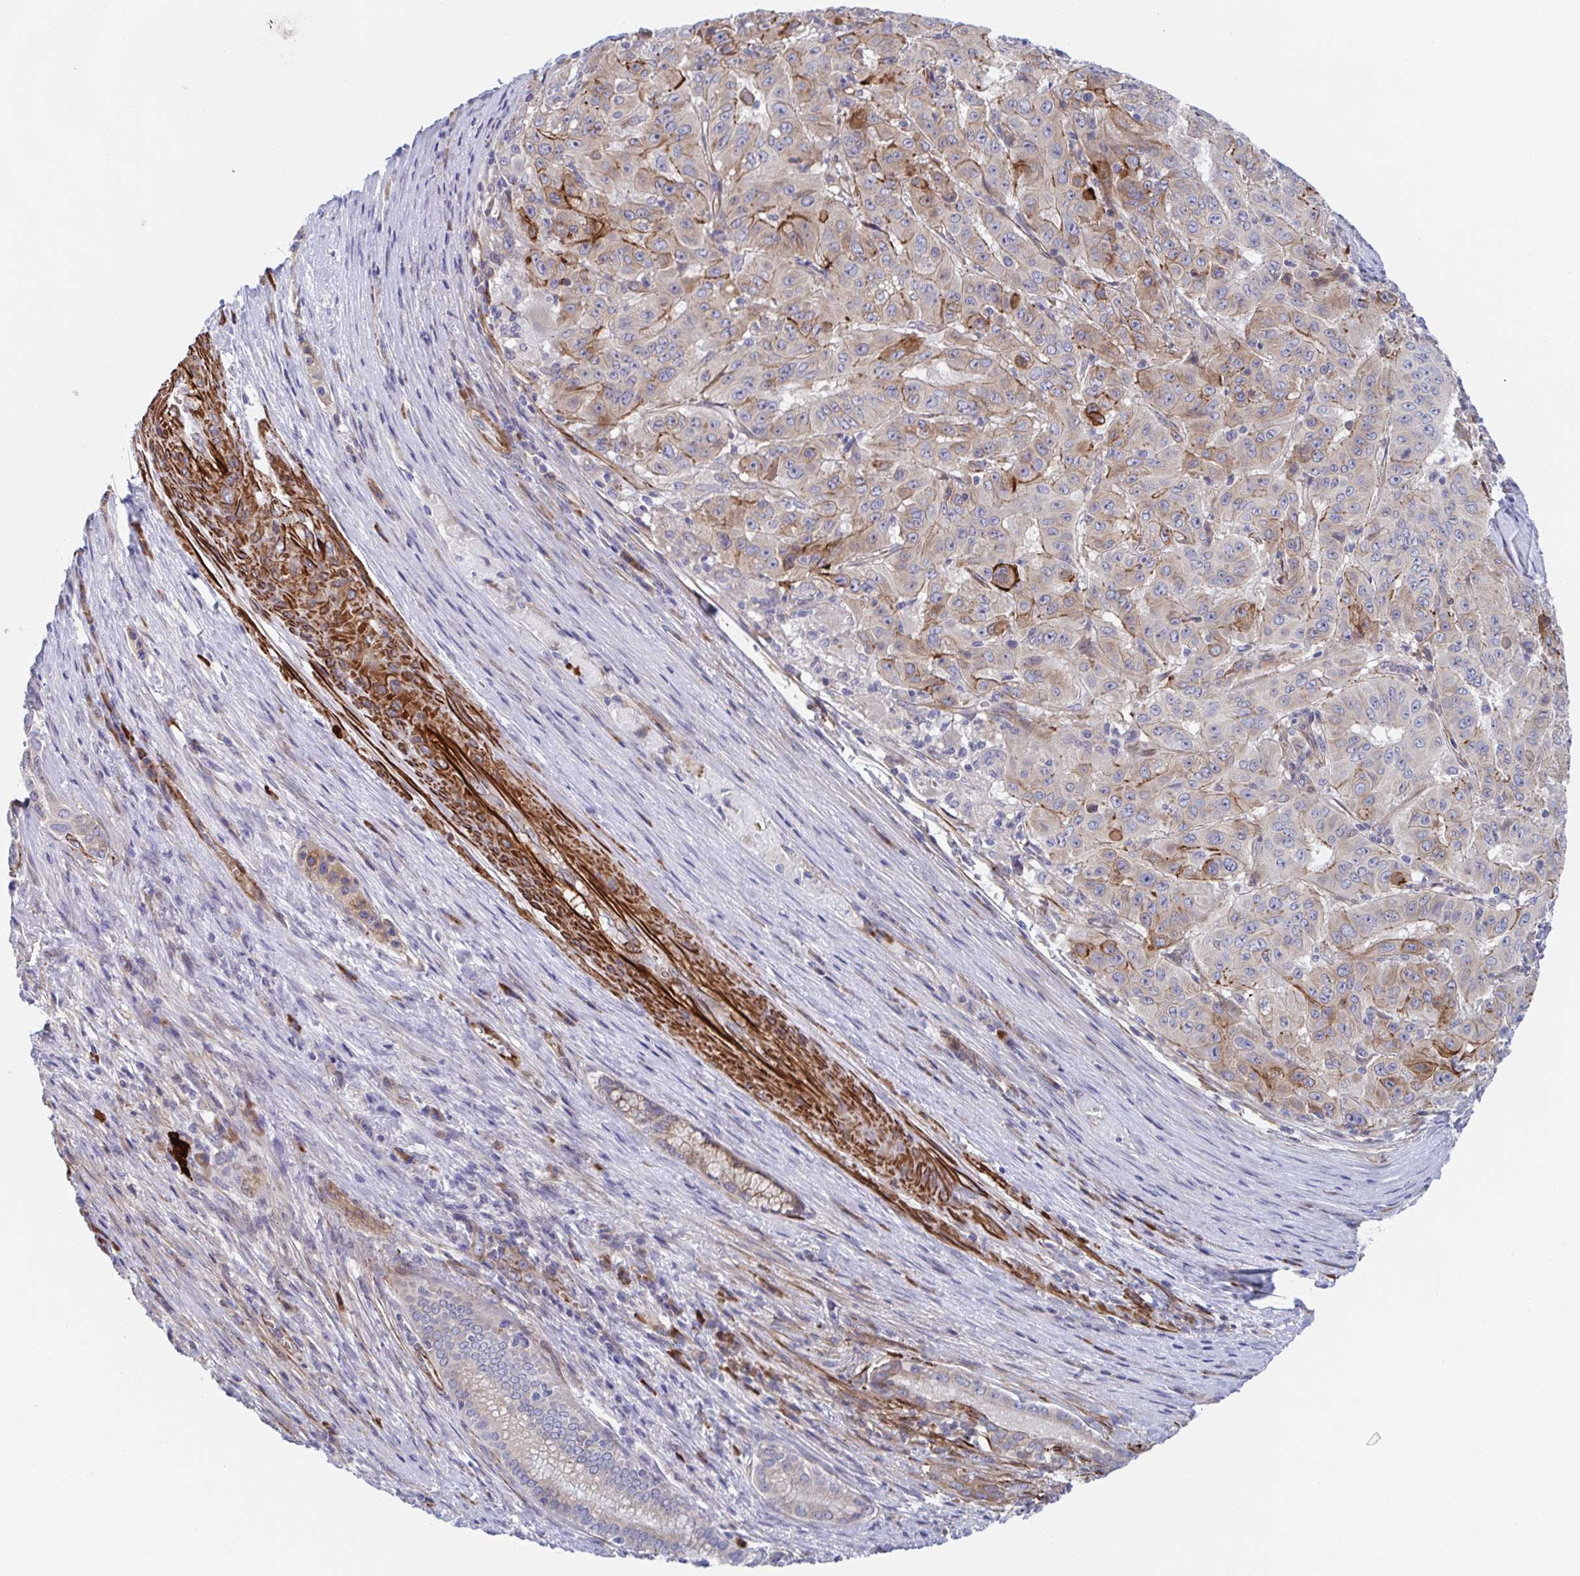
{"staining": {"intensity": "weak", "quantity": "25%-75%", "location": "cytoplasmic/membranous"}, "tissue": "pancreatic cancer", "cell_type": "Tumor cells", "image_type": "cancer", "snomed": [{"axis": "morphology", "description": "Adenocarcinoma, NOS"}, {"axis": "topography", "description": "Pancreas"}], "caption": "Protein expression analysis of pancreatic cancer demonstrates weak cytoplasmic/membranous expression in approximately 25%-75% of tumor cells. Nuclei are stained in blue.", "gene": "KLC3", "patient": {"sex": "male", "age": 63}}